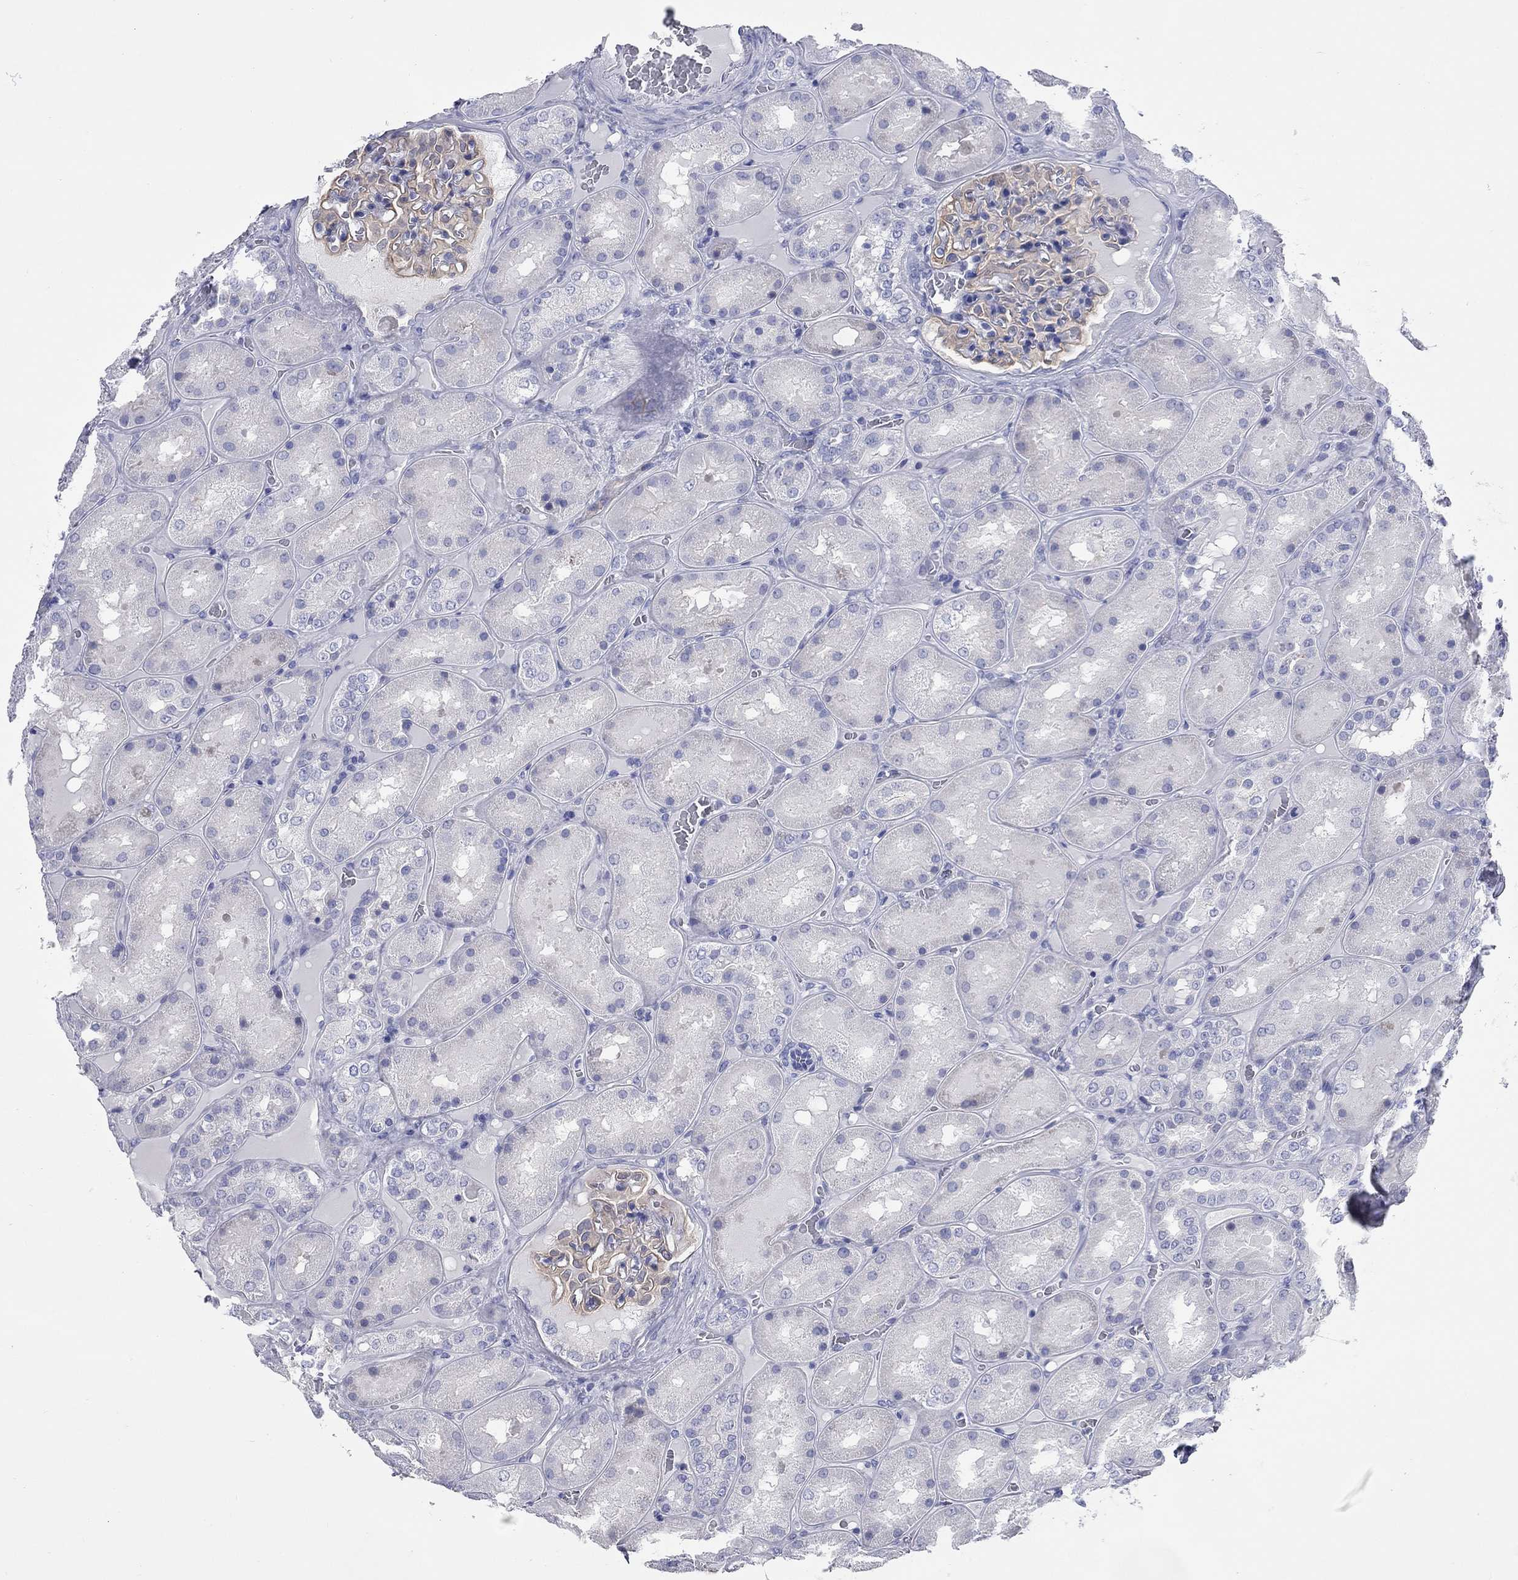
{"staining": {"intensity": "weak", "quantity": "25%-75%", "location": "cytoplasmic/membranous"}, "tissue": "kidney", "cell_type": "Cells in glomeruli", "image_type": "normal", "snomed": [{"axis": "morphology", "description": "Normal tissue, NOS"}, {"axis": "topography", "description": "Kidney"}], "caption": "Kidney stained with DAB immunohistochemistry (IHC) displays low levels of weak cytoplasmic/membranous expression in about 25%-75% of cells in glomeruli. (DAB = brown stain, brightfield microscopy at high magnification).", "gene": "CCNA1", "patient": {"sex": "male", "age": 73}}